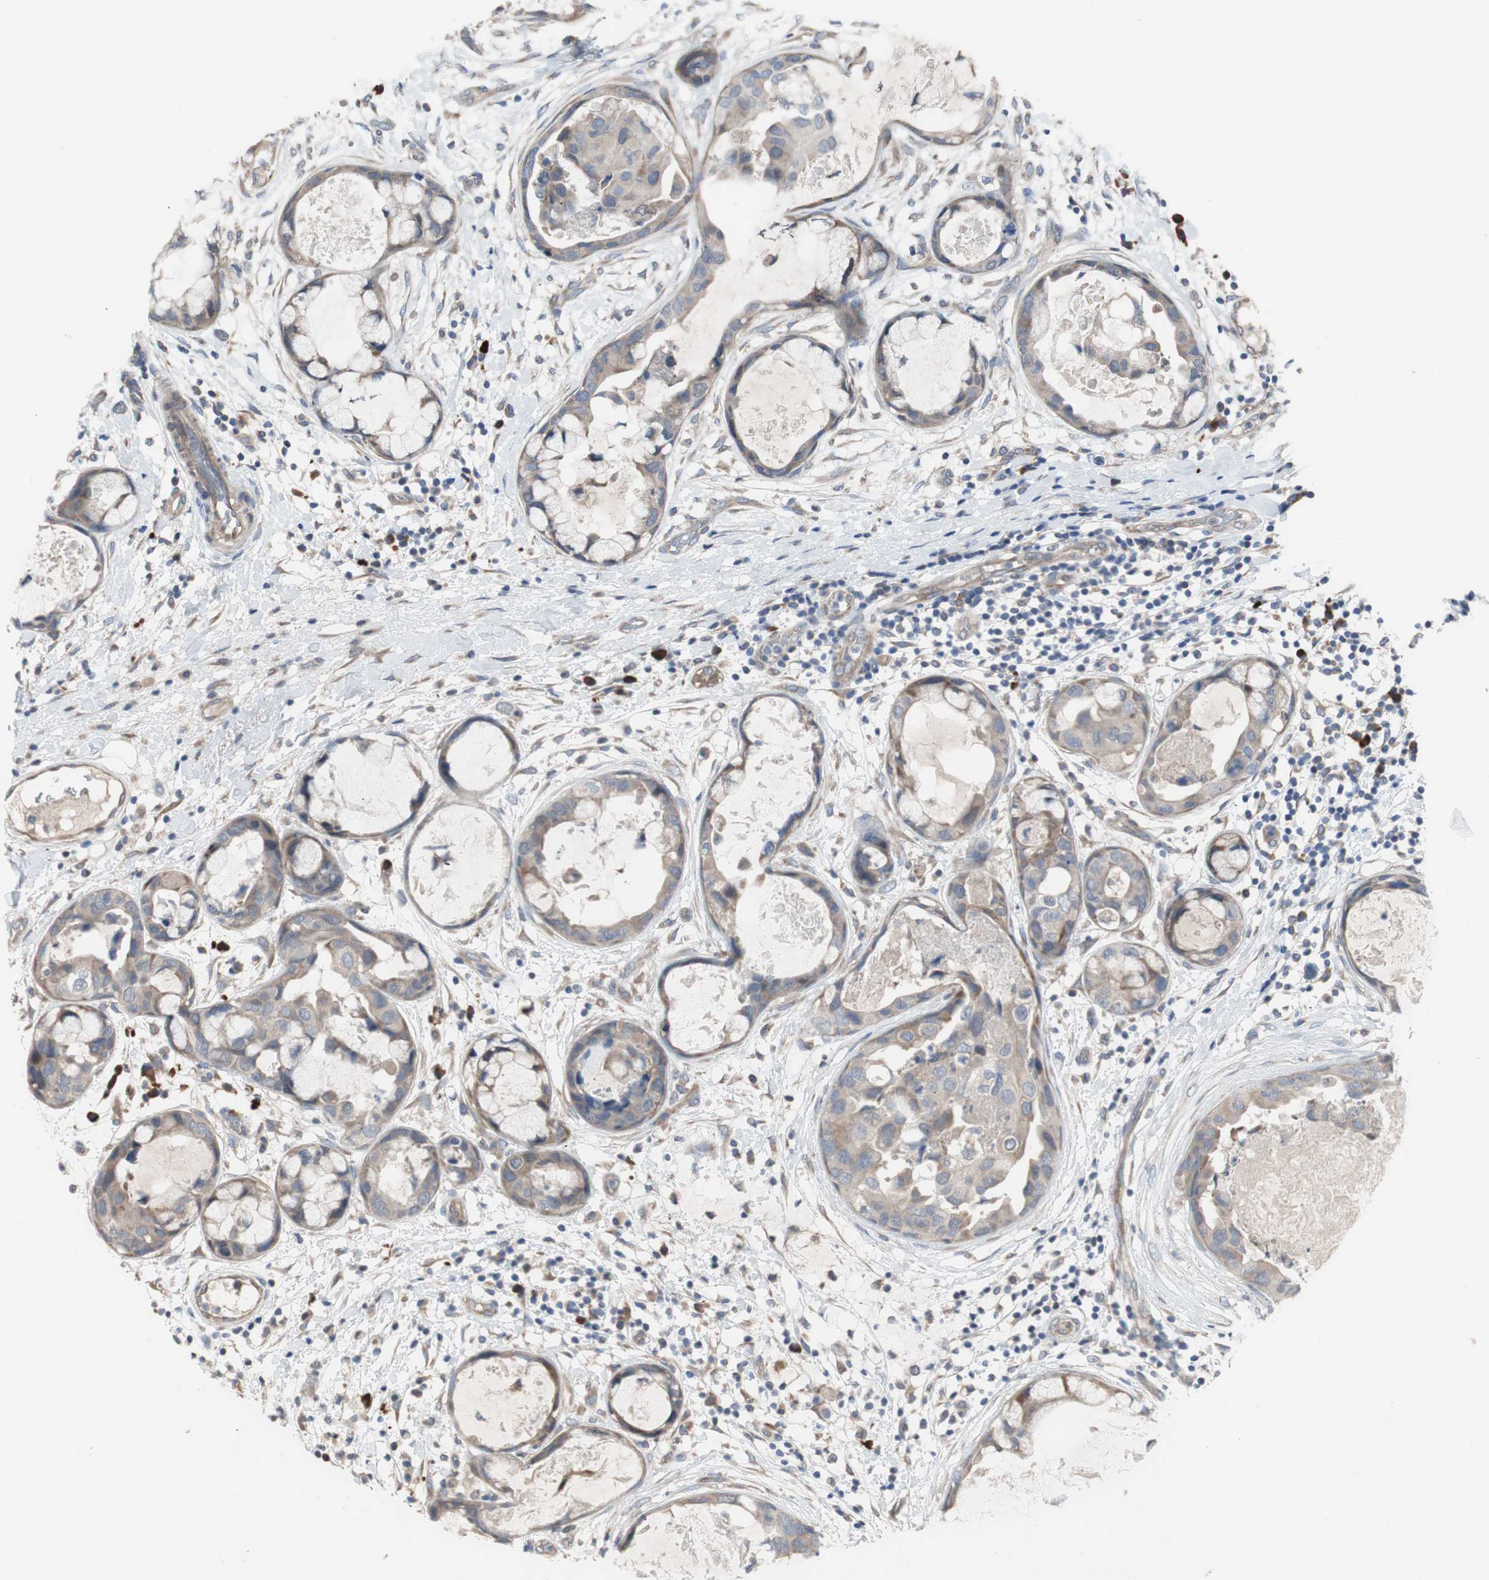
{"staining": {"intensity": "moderate", "quantity": ">75%", "location": "cytoplasmic/membranous"}, "tissue": "breast cancer", "cell_type": "Tumor cells", "image_type": "cancer", "snomed": [{"axis": "morphology", "description": "Duct carcinoma"}, {"axis": "topography", "description": "Breast"}], "caption": "Intraductal carcinoma (breast) stained for a protein reveals moderate cytoplasmic/membranous positivity in tumor cells.", "gene": "TTC14", "patient": {"sex": "female", "age": 40}}